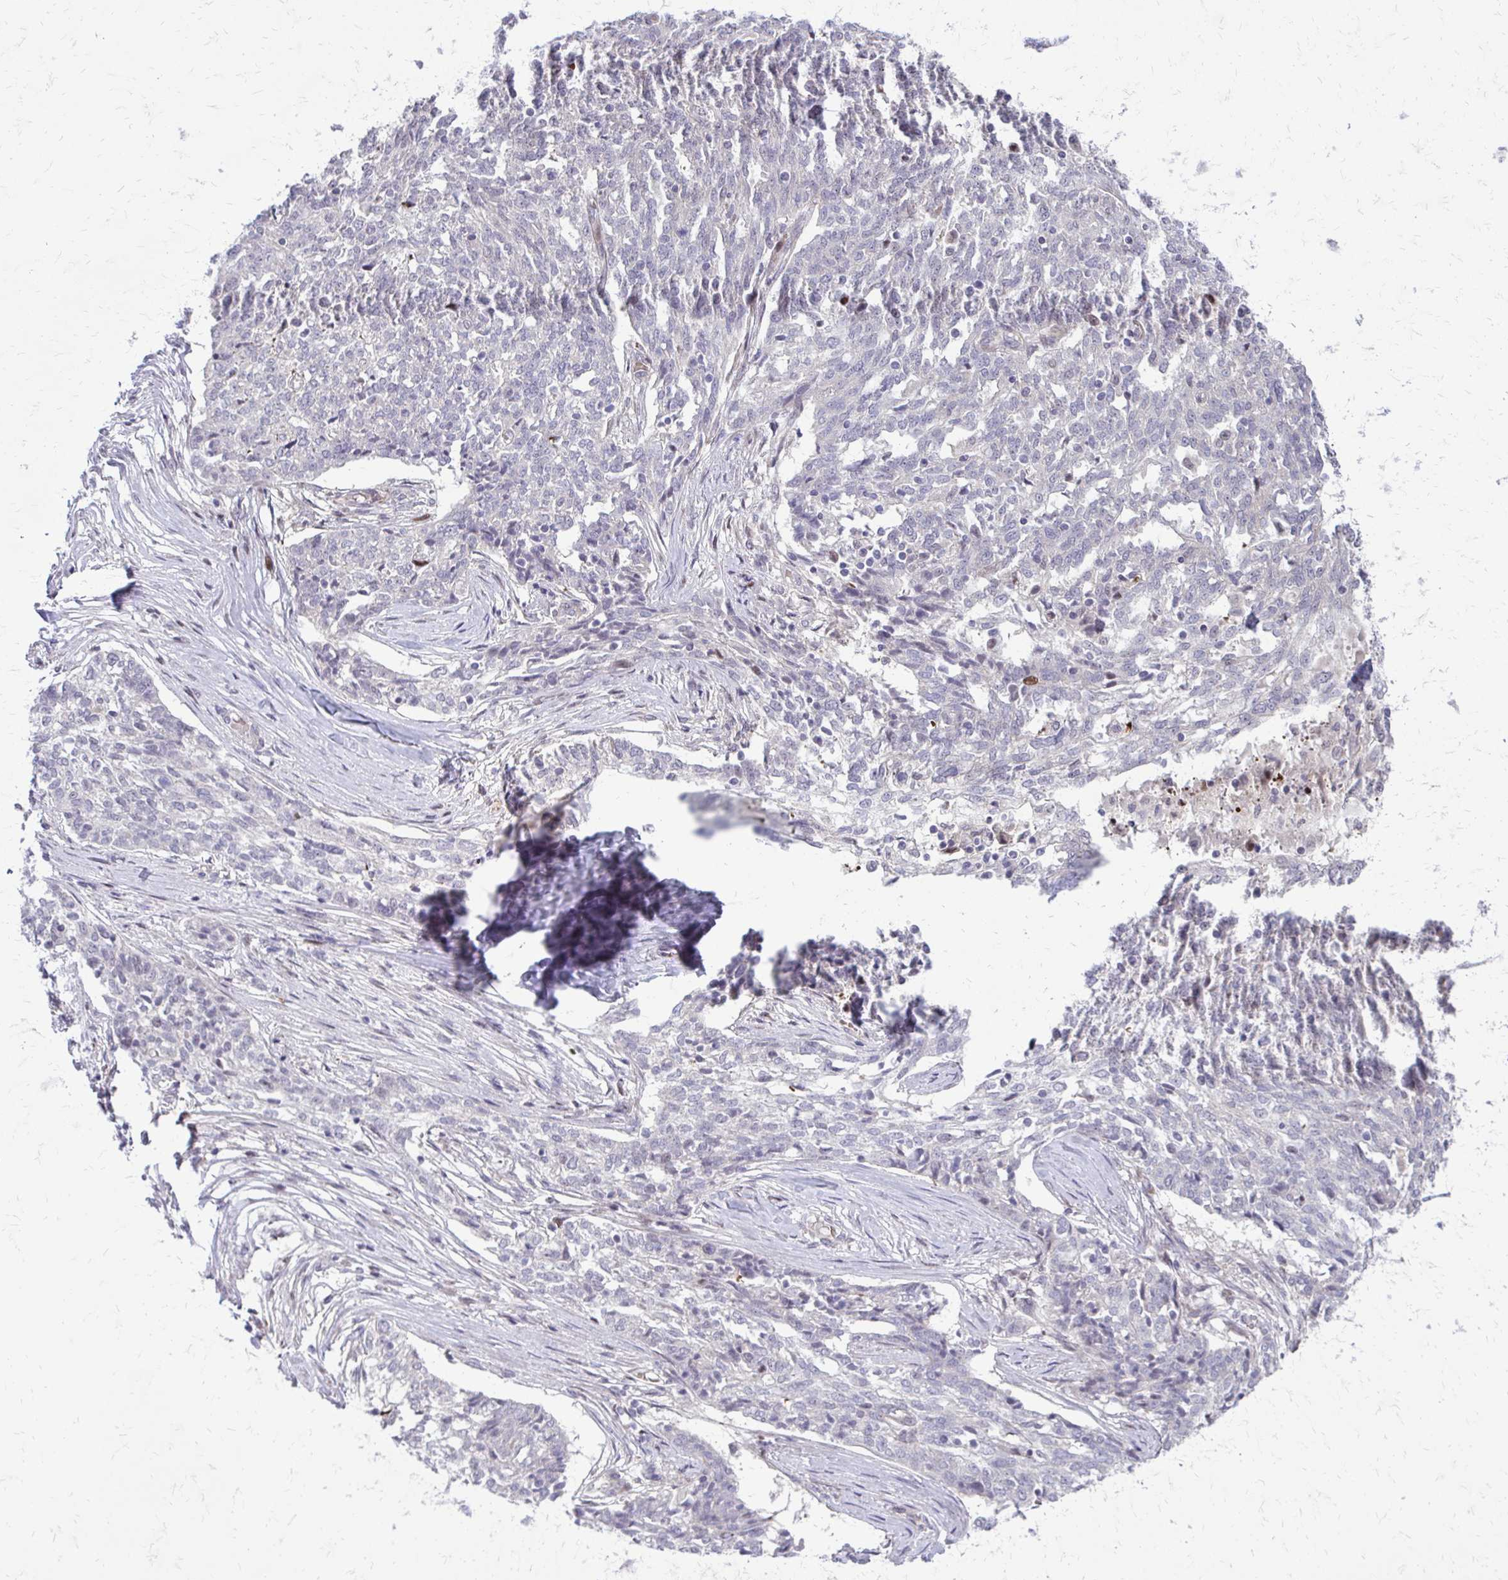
{"staining": {"intensity": "negative", "quantity": "none", "location": "none"}, "tissue": "ovarian cancer", "cell_type": "Tumor cells", "image_type": "cancer", "snomed": [{"axis": "morphology", "description": "Cystadenocarcinoma, serous, NOS"}, {"axis": "topography", "description": "Ovary"}], "caption": "Immunohistochemical staining of human serous cystadenocarcinoma (ovarian) shows no significant expression in tumor cells.", "gene": "PPDPFL", "patient": {"sex": "female", "age": 67}}